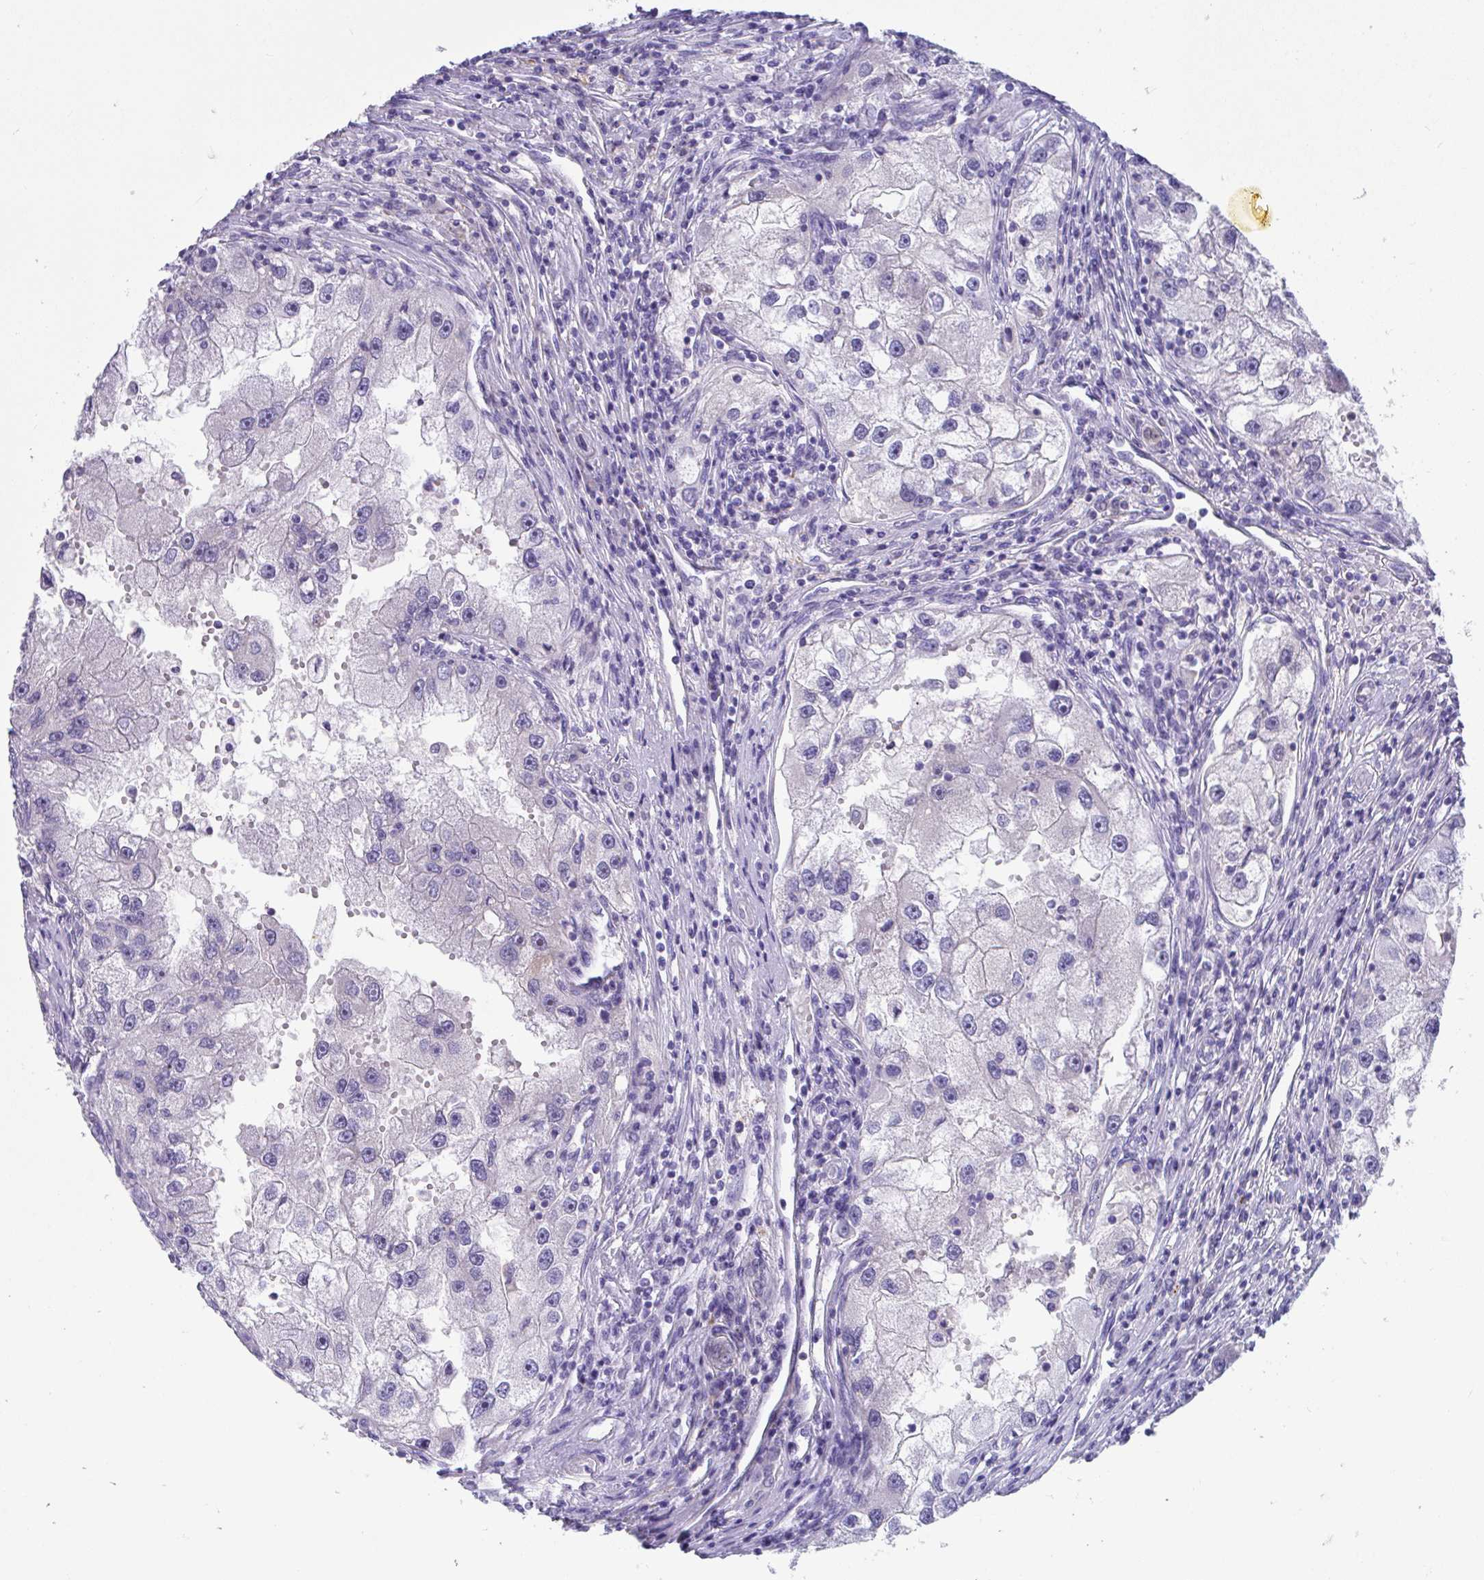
{"staining": {"intensity": "negative", "quantity": "none", "location": "none"}, "tissue": "renal cancer", "cell_type": "Tumor cells", "image_type": "cancer", "snomed": [{"axis": "morphology", "description": "Adenocarcinoma, NOS"}, {"axis": "topography", "description": "Kidney"}], "caption": "An image of human renal cancer is negative for staining in tumor cells.", "gene": "COA5", "patient": {"sex": "male", "age": 63}}